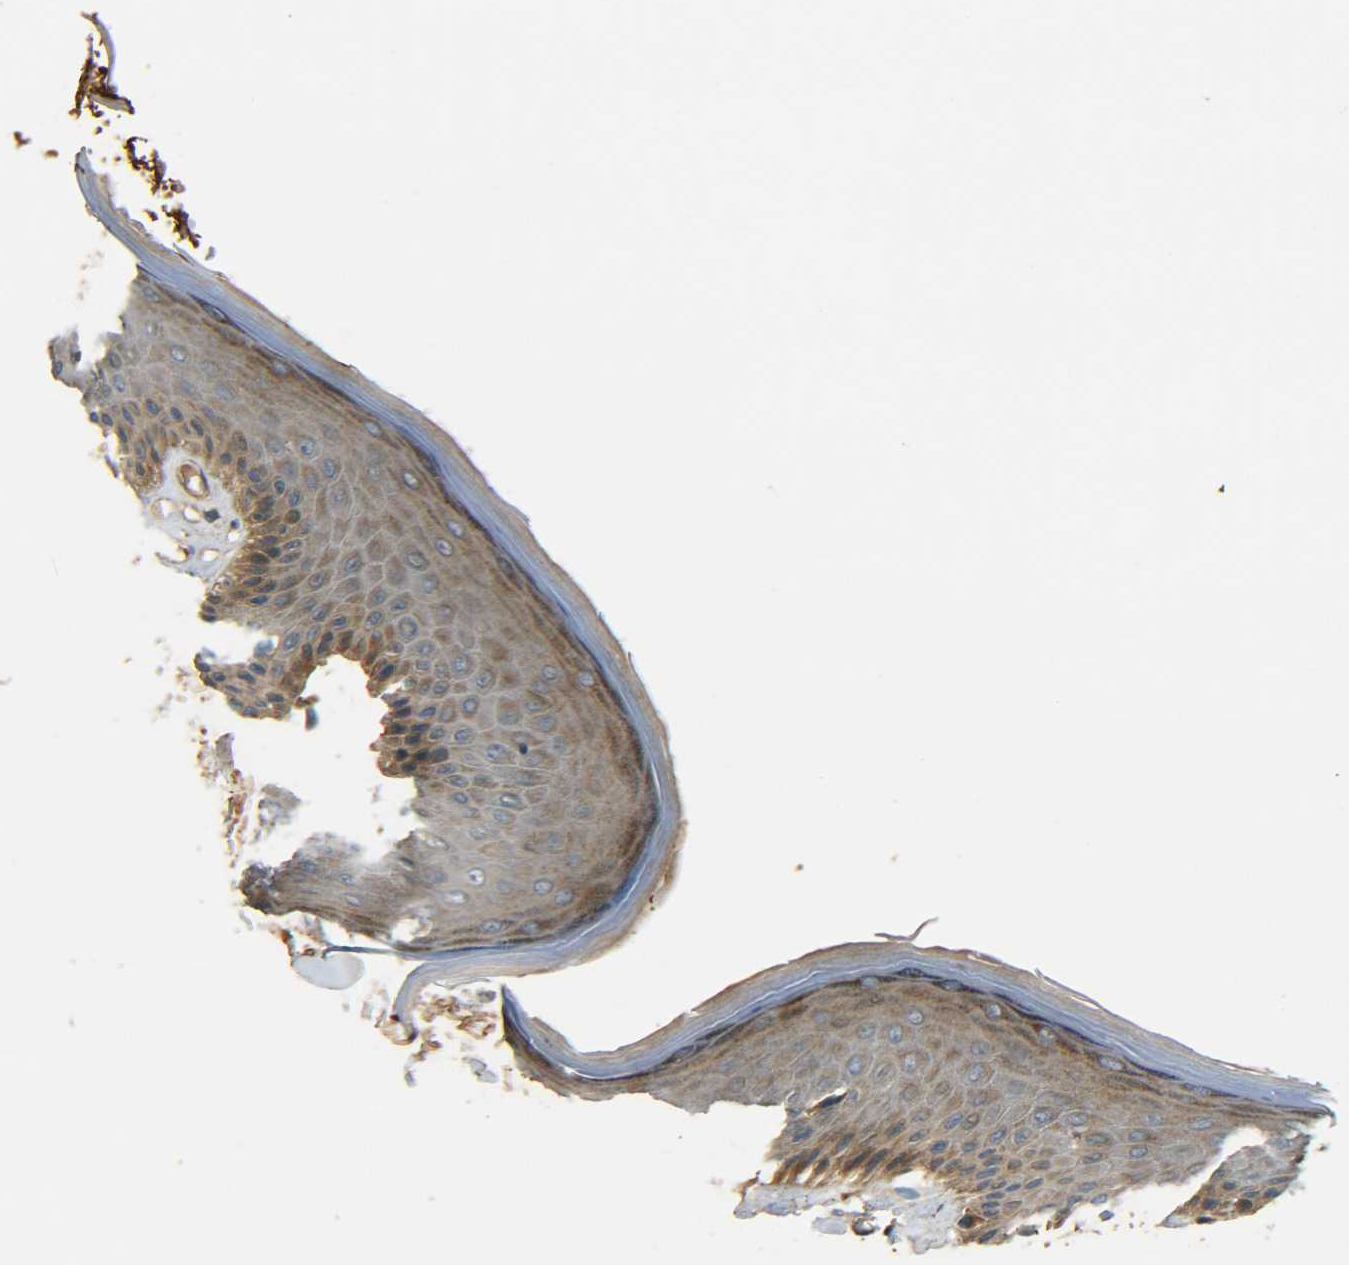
{"staining": {"intensity": "moderate", "quantity": "25%-75%", "location": "cytoplasmic/membranous"}, "tissue": "skin", "cell_type": "Epidermal cells", "image_type": "normal", "snomed": [{"axis": "morphology", "description": "Normal tissue, NOS"}, {"axis": "topography", "description": "Vulva"}], "caption": "A photomicrograph of skin stained for a protein reveals moderate cytoplasmic/membranous brown staining in epidermal cells. Nuclei are stained in blue.", "gene": "LRCH3", "patient": {"sex": "female", "age": 73}}